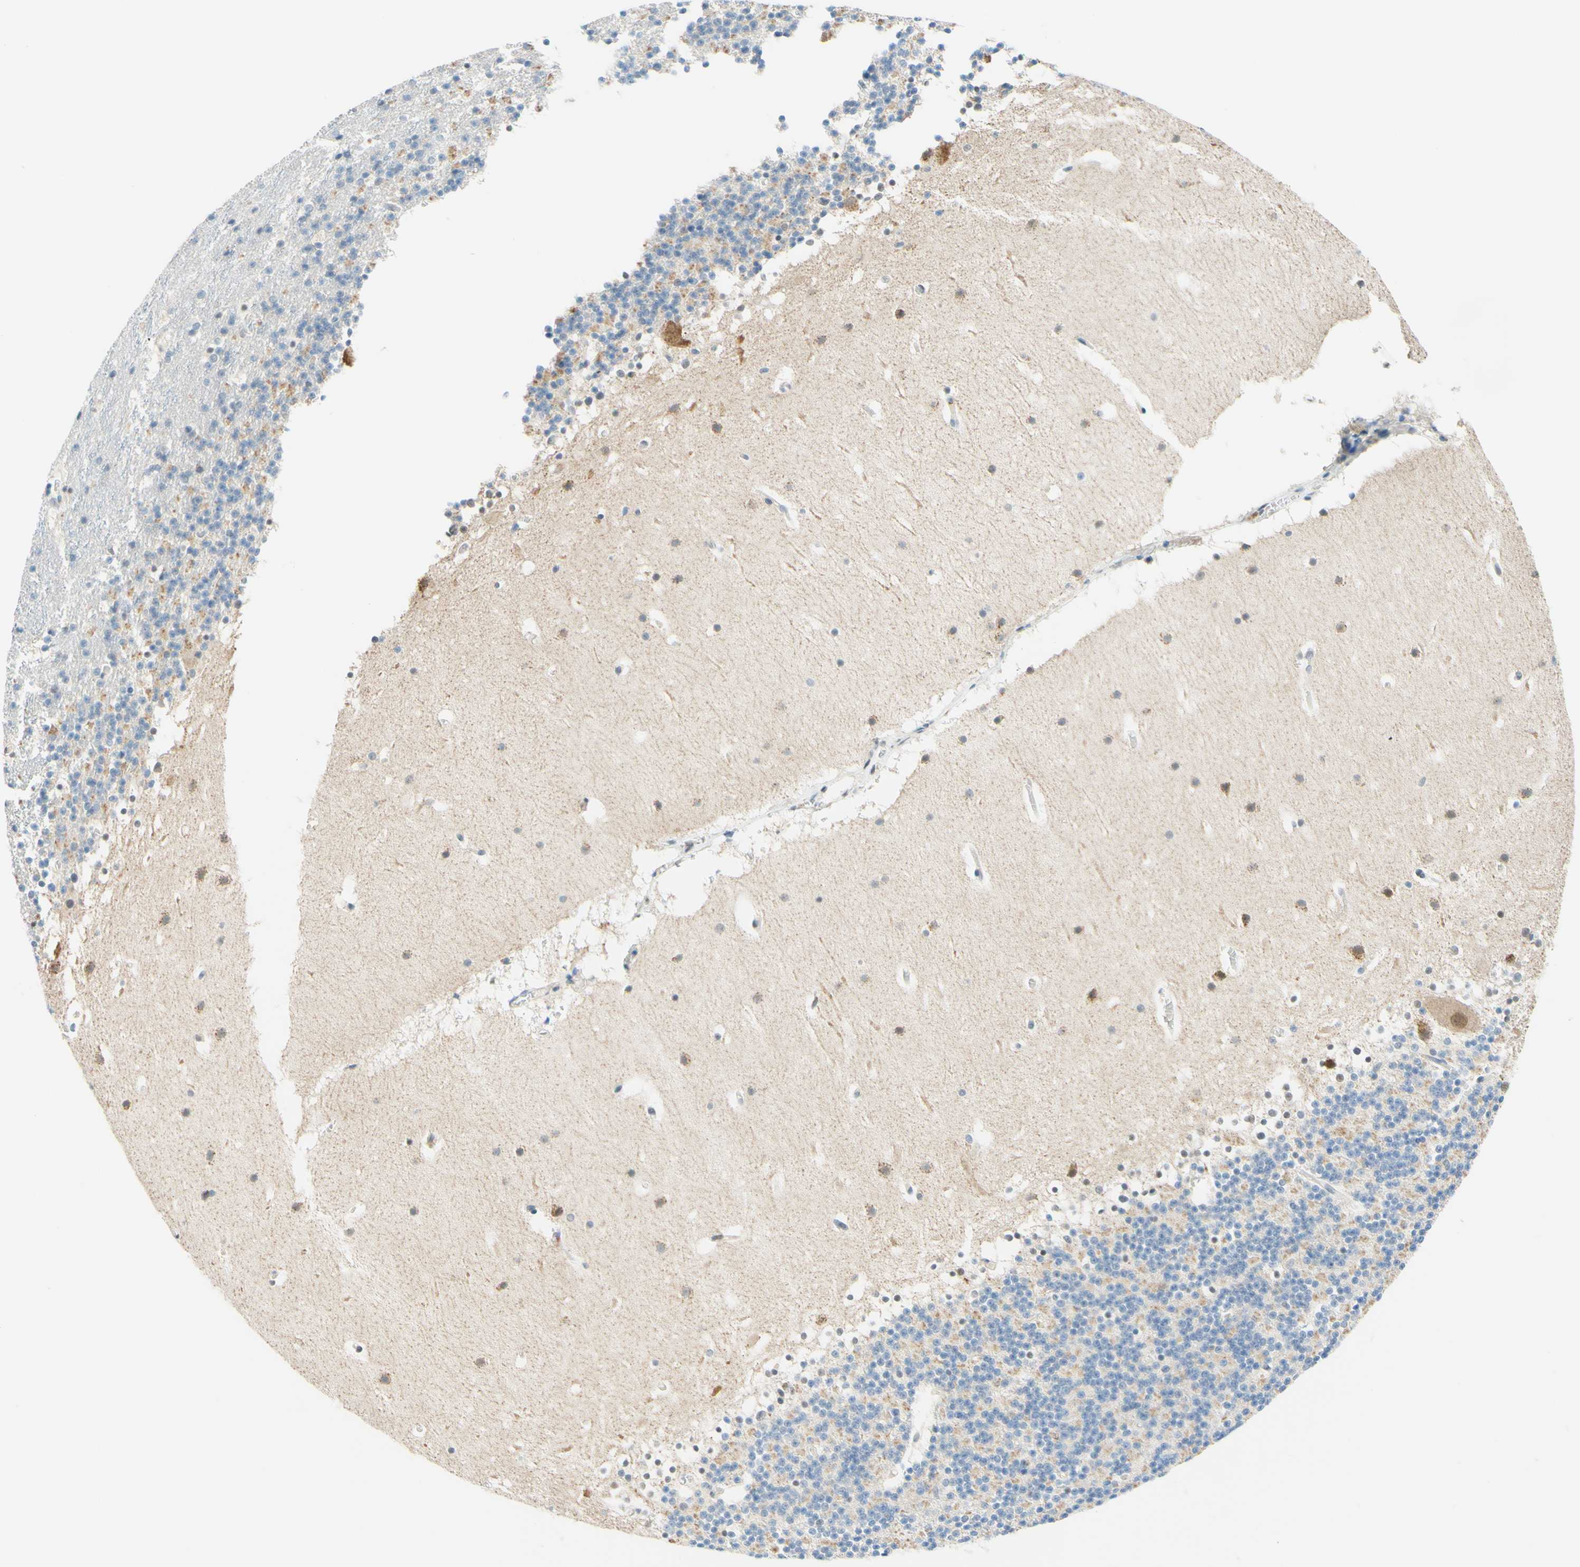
{"staining": {"intensity": "negative", "quantity": "none", "location": "none"}, "tissue": "cerebellum", "cell_type": "Cells in granular layer", "image_type": "normal", "snomed": [{"axis": "morphology", "description": "Normal tissue, NOS"}, {"axis": "topography", "description": "Cerebellum"}], "caption": "This is an IHC image of unremarkable human cerebellum. There is no staining in cells in granular layer.", "gene": "TREM2", "patient": {"sex": "male", "age": 45}}